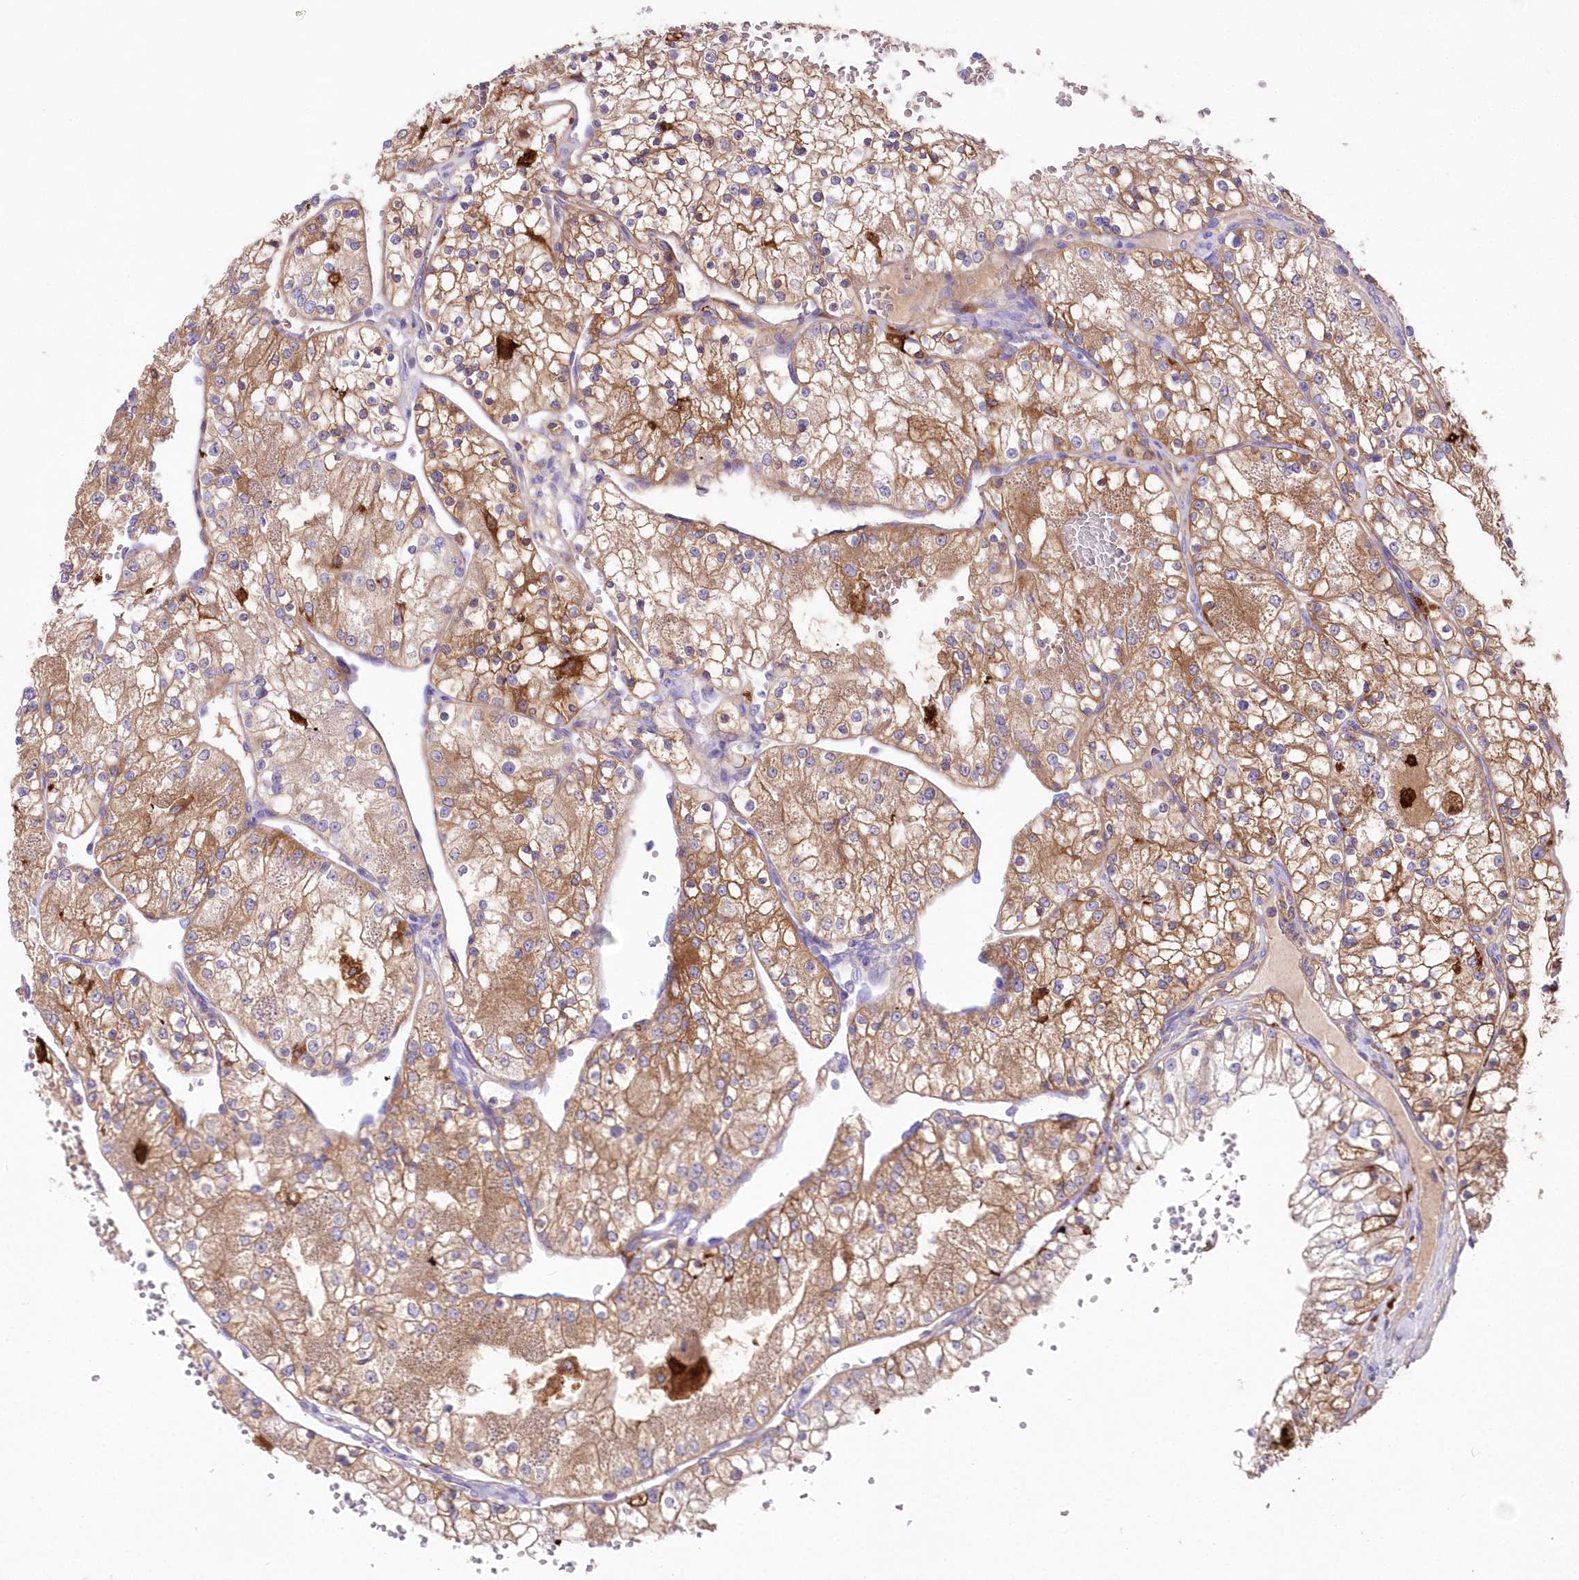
{"staining": {"intensity": "moderate", "quantity": ">75%", "location": "cytoplasmic/membranous"}, "tissue": "renal cancer", "cell_type": "Tumor cells", "image_type": "cancer", "snomed": [{"axis": "morphology", "description": "Normal tissue, NOS"}, {"axis": "morphology", "description": "Adenocarcinoma, NOS"}, {"axis": "topography", "description": "Kidney"}], "caption": "Immunohistochemistry (IHC) staining of renal cancer (adenocarcinoma), which demonstrates medium levels of moderate cytoplasmic/membranous expression in approximately >75% of tumor cells indicating moderate cytoplasmic/membranous protein expression. The staining was performed using DAB (brown) for protein detection and nuclei were counterstained in hematoxylin (blue).", "gene": "DNAJC19", "patient": {"sex": "male", "age": 68}}